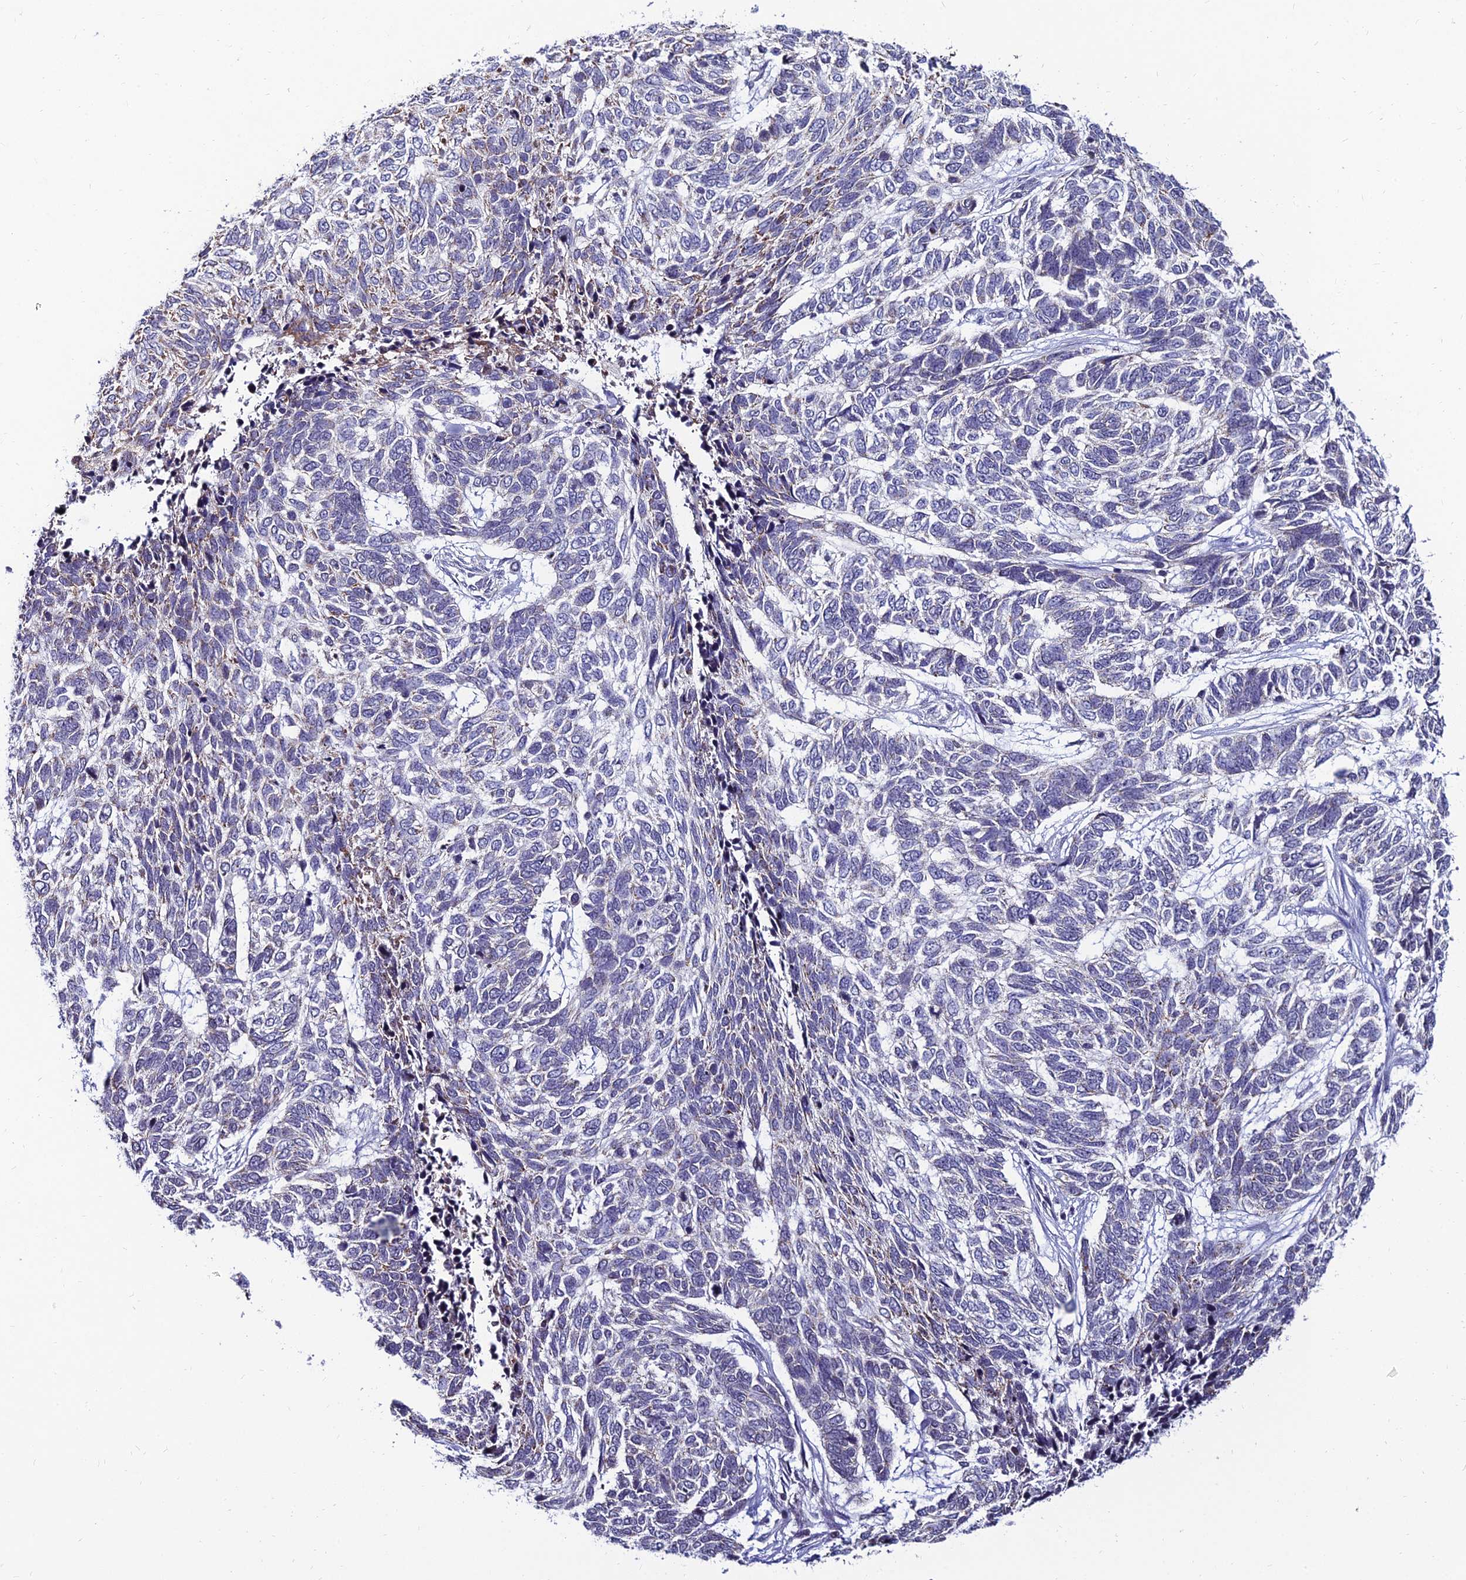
{"staining": {"intensity": "negative", "quantity": "none", "location": "none"}, "tissue": "skin cancer", "cell_type": "Tumor cells", "image_type": "cancer", "snomed": [{"axis": "morphology", "description": "Basal cell carcinoma"}, {"axis": "topography", "description": "Skin"}], "caption": "Immunohistochemistry (IHC) of human skin cancer shows no staining in tumor cells. (Immunohistochemistry, brightfield microscopy, high magnification).", "gene": "CDNF", "patient": {"sex": "female", "age": 65}}